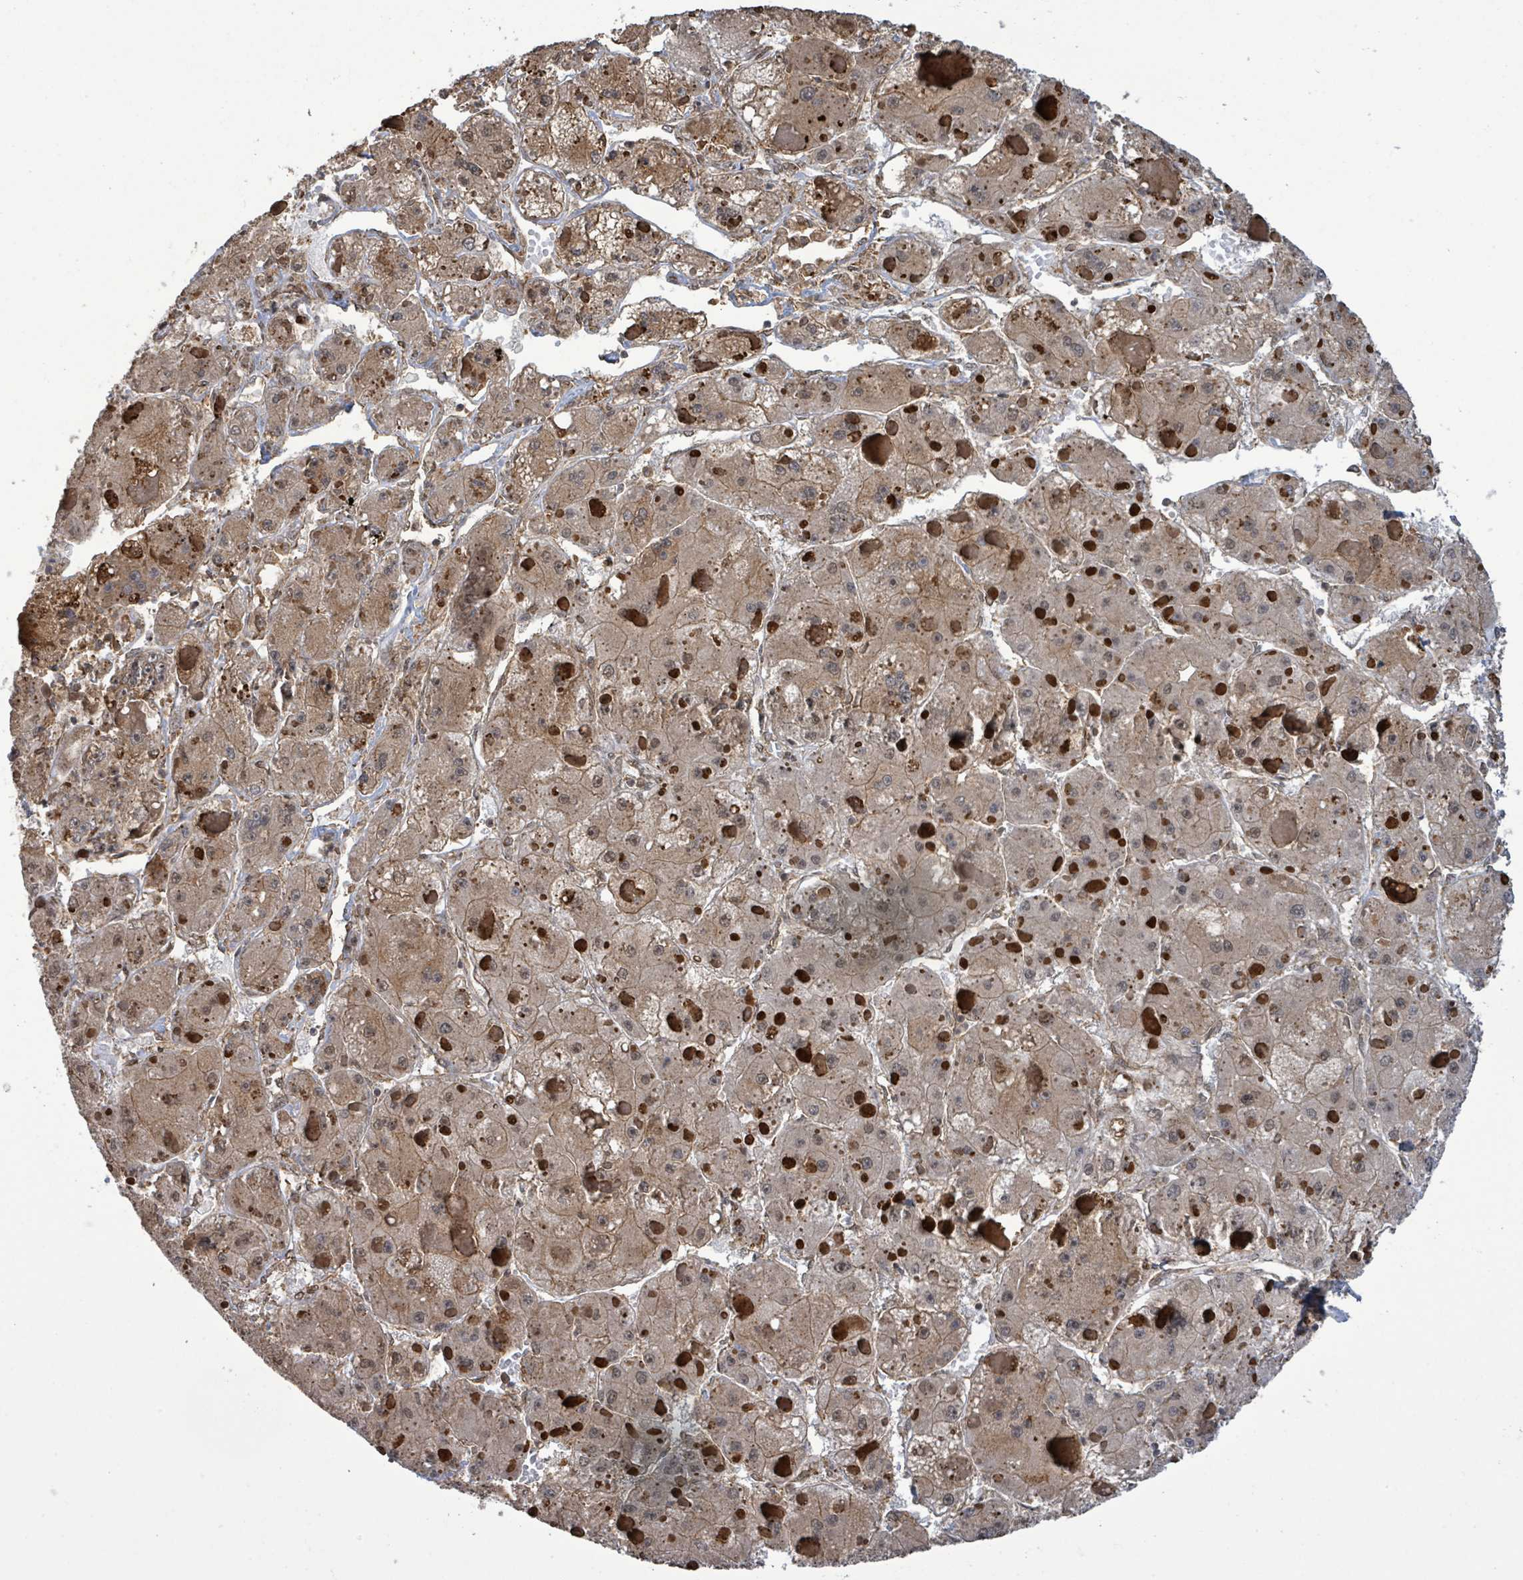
{"staining": {"intensity": "weak", "quantity": ">75%", "location": "cytoplasmic/membranous,nuclear"}, "tissue": "liver cancer", "cell_type": "Tumor cells", "image_type": "cancer", "snomed": [{"axis": "morphology", "description": "Carcinoma, Hepatocellular, NOS"}, {"axis": "topography", "description": "Liver"}], "caption": "Human liver cancer stained for a protein (brown) demonstrates weak cytoplasmic/membranous and nuclear positive staining in approximately >75% of tumor cells.", "gene": "KLC1", "patient": {"sex": "female", "age": 73}}